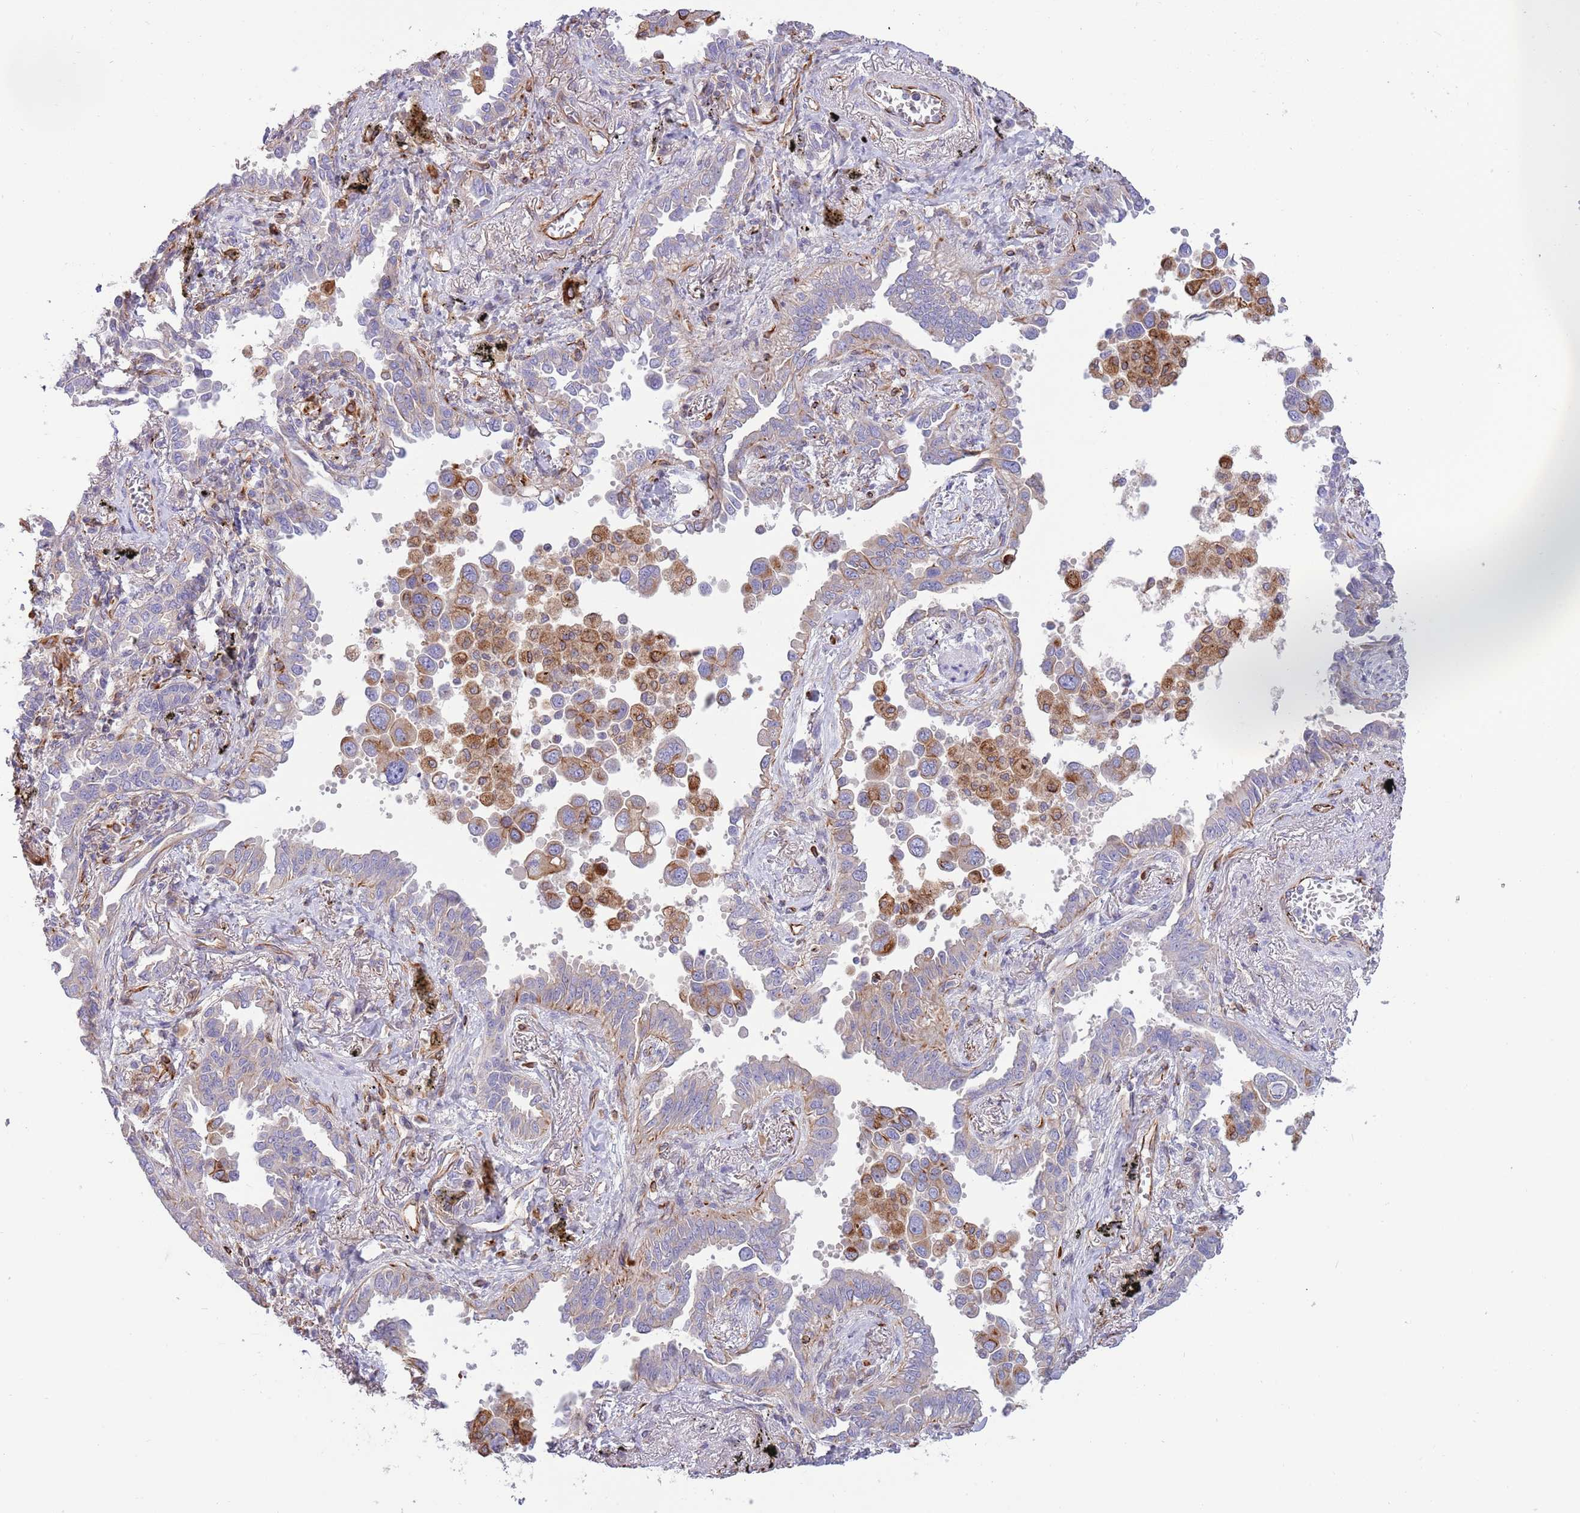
{"staining": {"intensity": "moderate", "quantity": "25%-75%", "location": "cytoplasmic/membranous"}, "tissue": "lung cancer", "cell_type": "Tumor cells", "image_type": "cancer", "snomed": [{"axis": "morphology", "description": "Adenocarcinoma, NOS"}, {"axis": "topography", "description": "Lung"}], "caption": "Tumor cells exhibit moderate cytoplasmic/membranous positivity in about 25%-75% of cells in lung cancer (adenocarcinoma). The protein is shown in brown color, while the nuclei are stained blue.", "gene": "MOGAT1", "patient": {"sex": "male", "age": 67}}